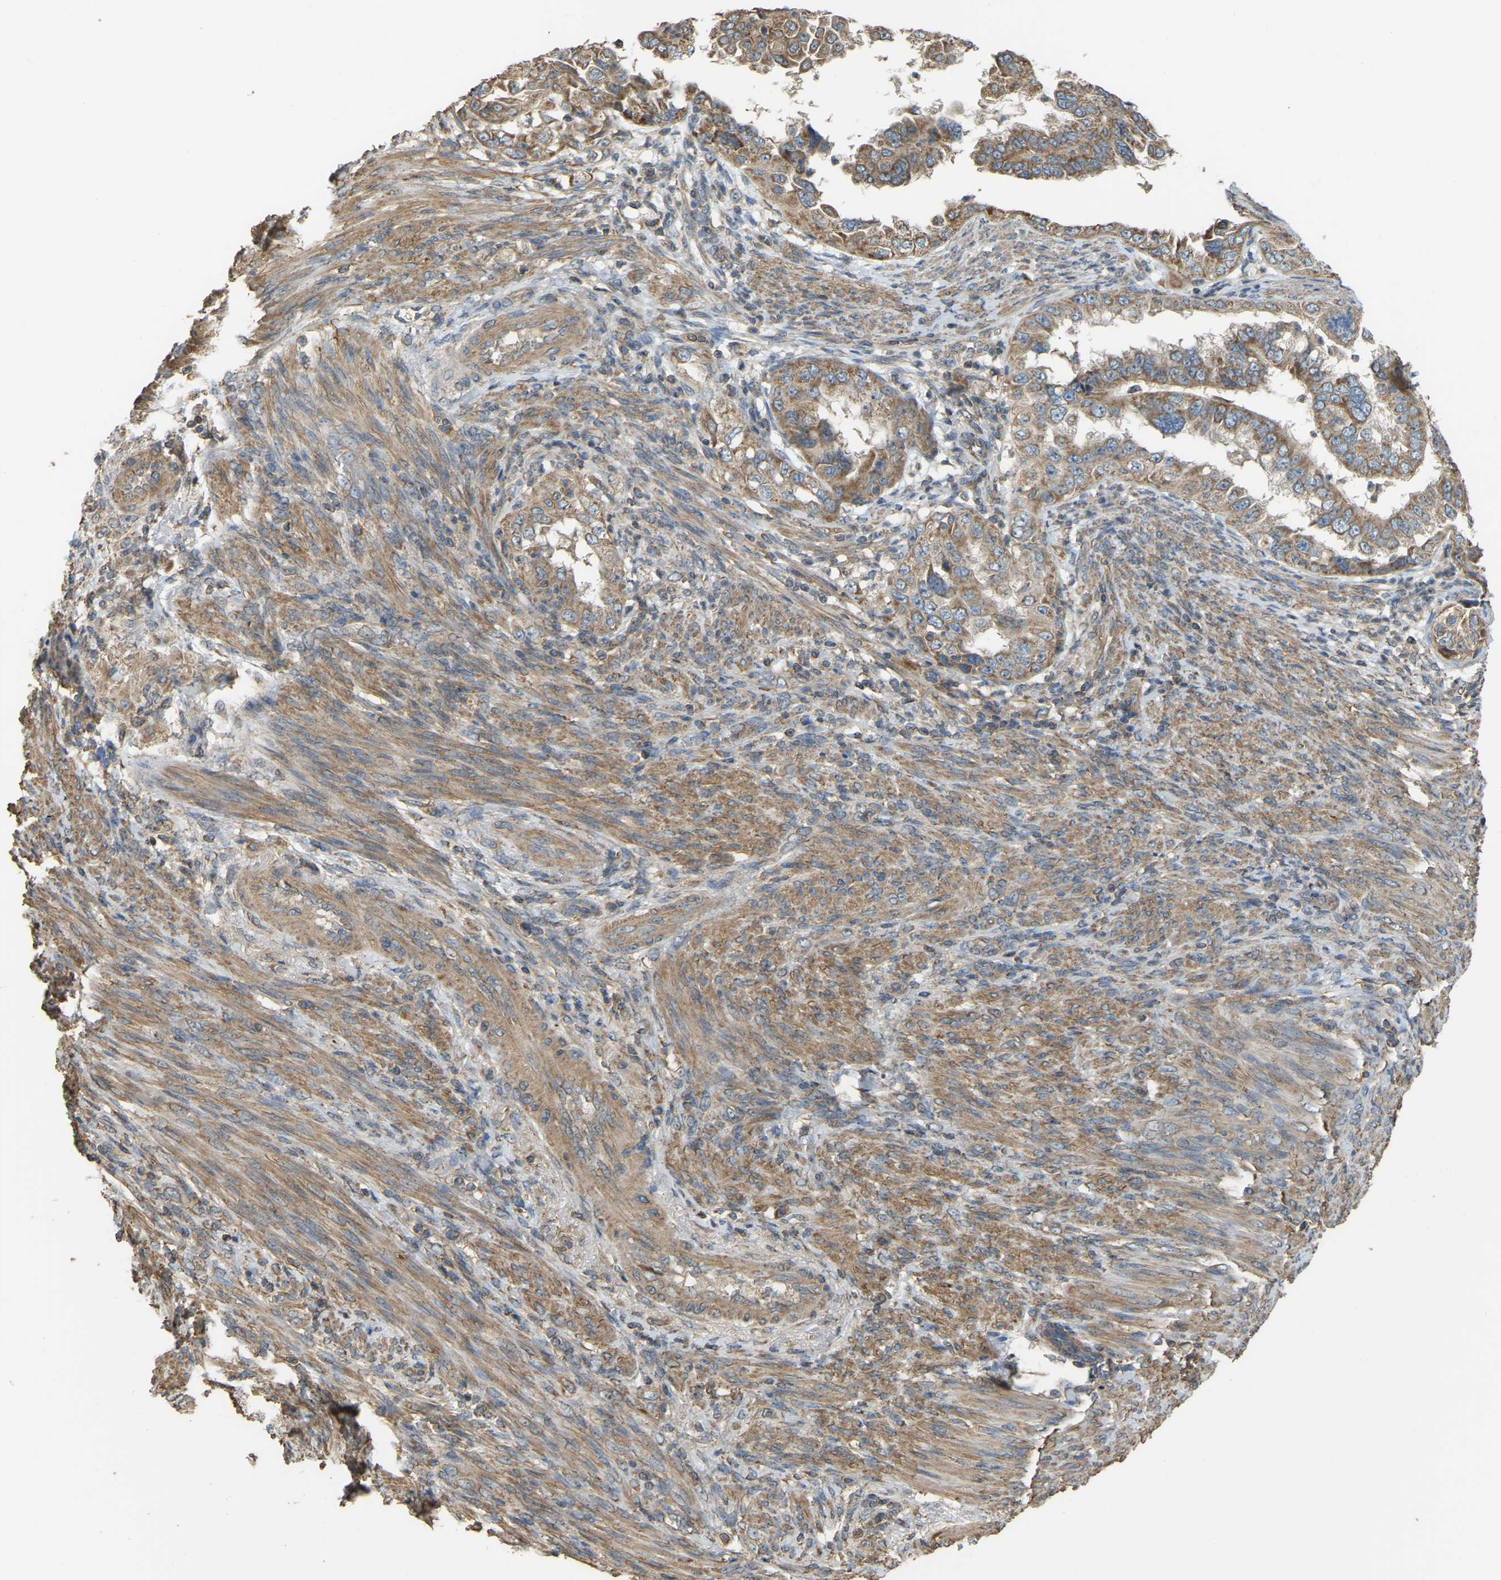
{"staining": {"intensity": "moderate", "quantity": ">75%", "location": "cytoplasmic/membranous"}, "tissue": "endometrial cancer", "cell_type": "Tumor cells", "image_type": "cancer", "snomed": [{"axis": "morphology", "description": "Adenocarcinoma, NOS"}, {"axis": "topography", "description": "Endometrium"}], "caption": "There is medium levels of moderate cytoplasmic/membranous staining in tumor cells of endometrial cancer, as demonstrated by immunohistochemical staining (brown color).", "gene": "GNG2", "patient": {"sex": "female", "age": 85}}